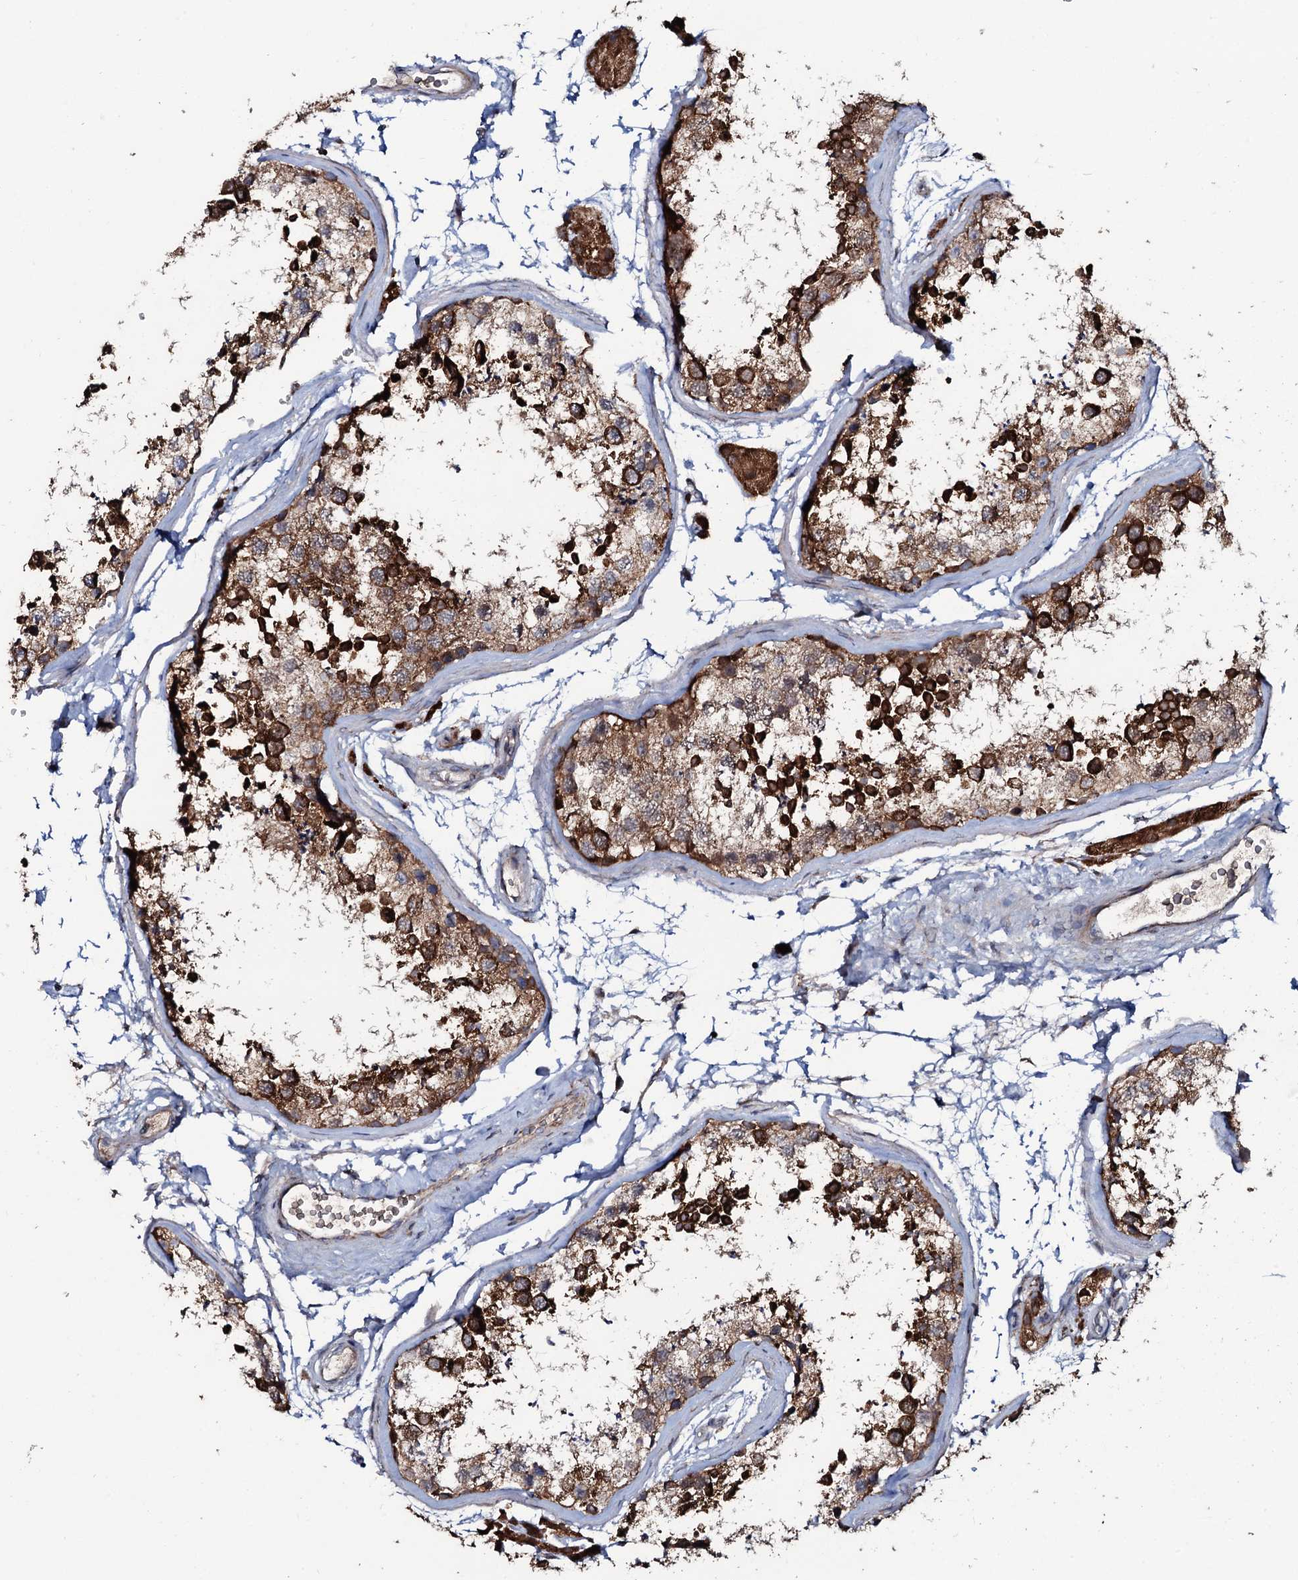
{"staining": {"intensity": "strong", "quantity": ">75%", "location": "cytoplasmic/membranous"}, "tissue": "testis", "cell_type": "Cells in seminiferous ducts", "image_type": "normal", "snomed": [{"axis": "morphology", "description": "Normal tissue, NOS"}, {"axis": "topography", "description": "Testis"}], "caption": "Protein staining shows strong cytoplasmic/membranous positivity in about >75% of cells in seminiferous ducts in benign testis. Using DAB (3,3'-diaminobenzidine) (brown) and hematoxylin (blue) stains, captured at high magnification using brightfield microscopy.", "gene": "PPP1R3D", "patient": {"sex": "male", "age": 56}}